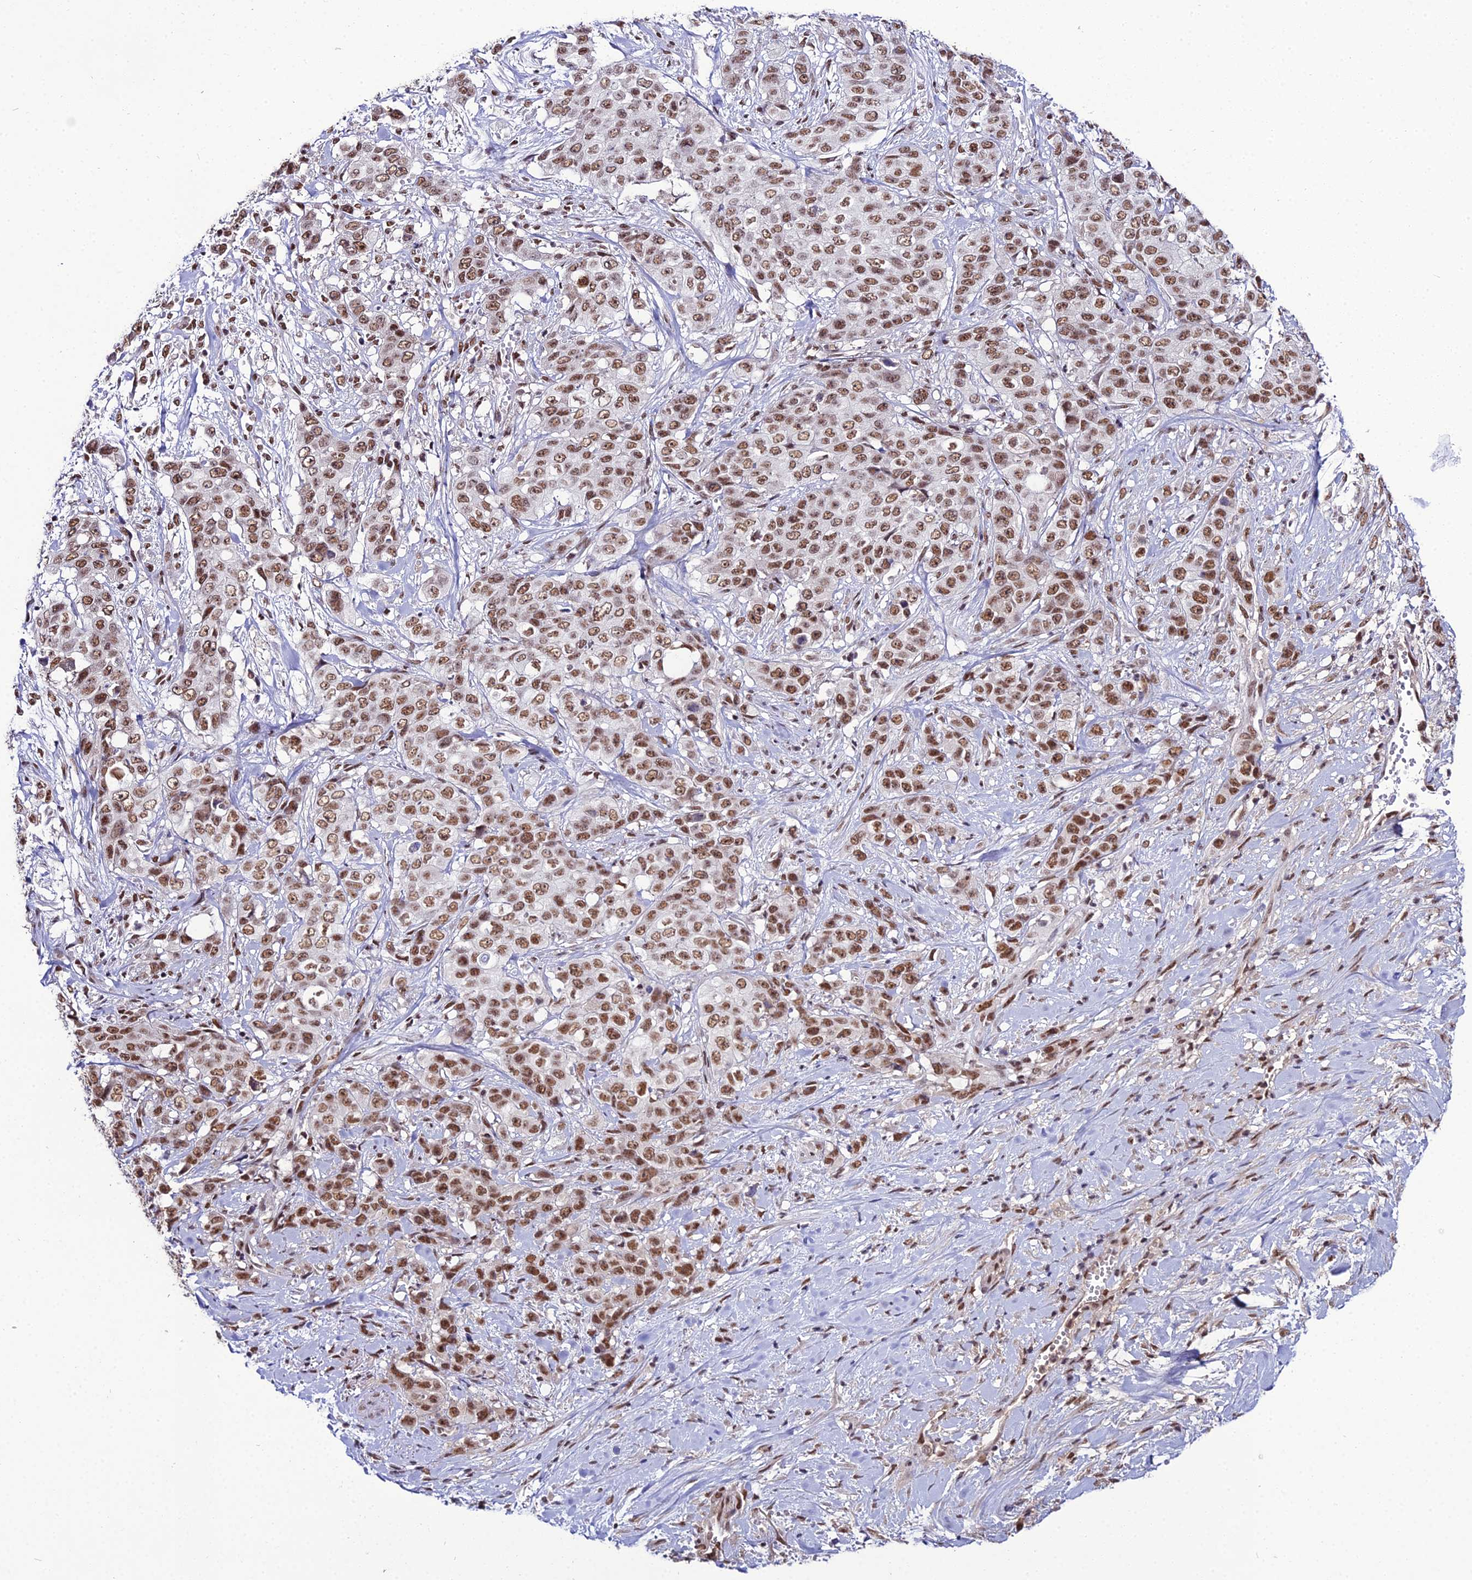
{"staining": {"intensity": "moderate", "quantity": ">75%", "location": "nuclear"}, "tissue": "stomach cancer", "cell_type": "Tumor cells", "image_type": "cancer", "snomed": [{"axis": "morphology", "description": "Adenocarcinoma, NOS"}, {"axis": "topography", "description": "Stomach, upper"}], "caption": "Human adenocarcinoma (stomach) stained for a protein (brown) reveals moderate nuclear positive positivity in approximately >75% of tumor cells.", "gene": "RBM12", "patient": {"sex": "male", "age": 62}}